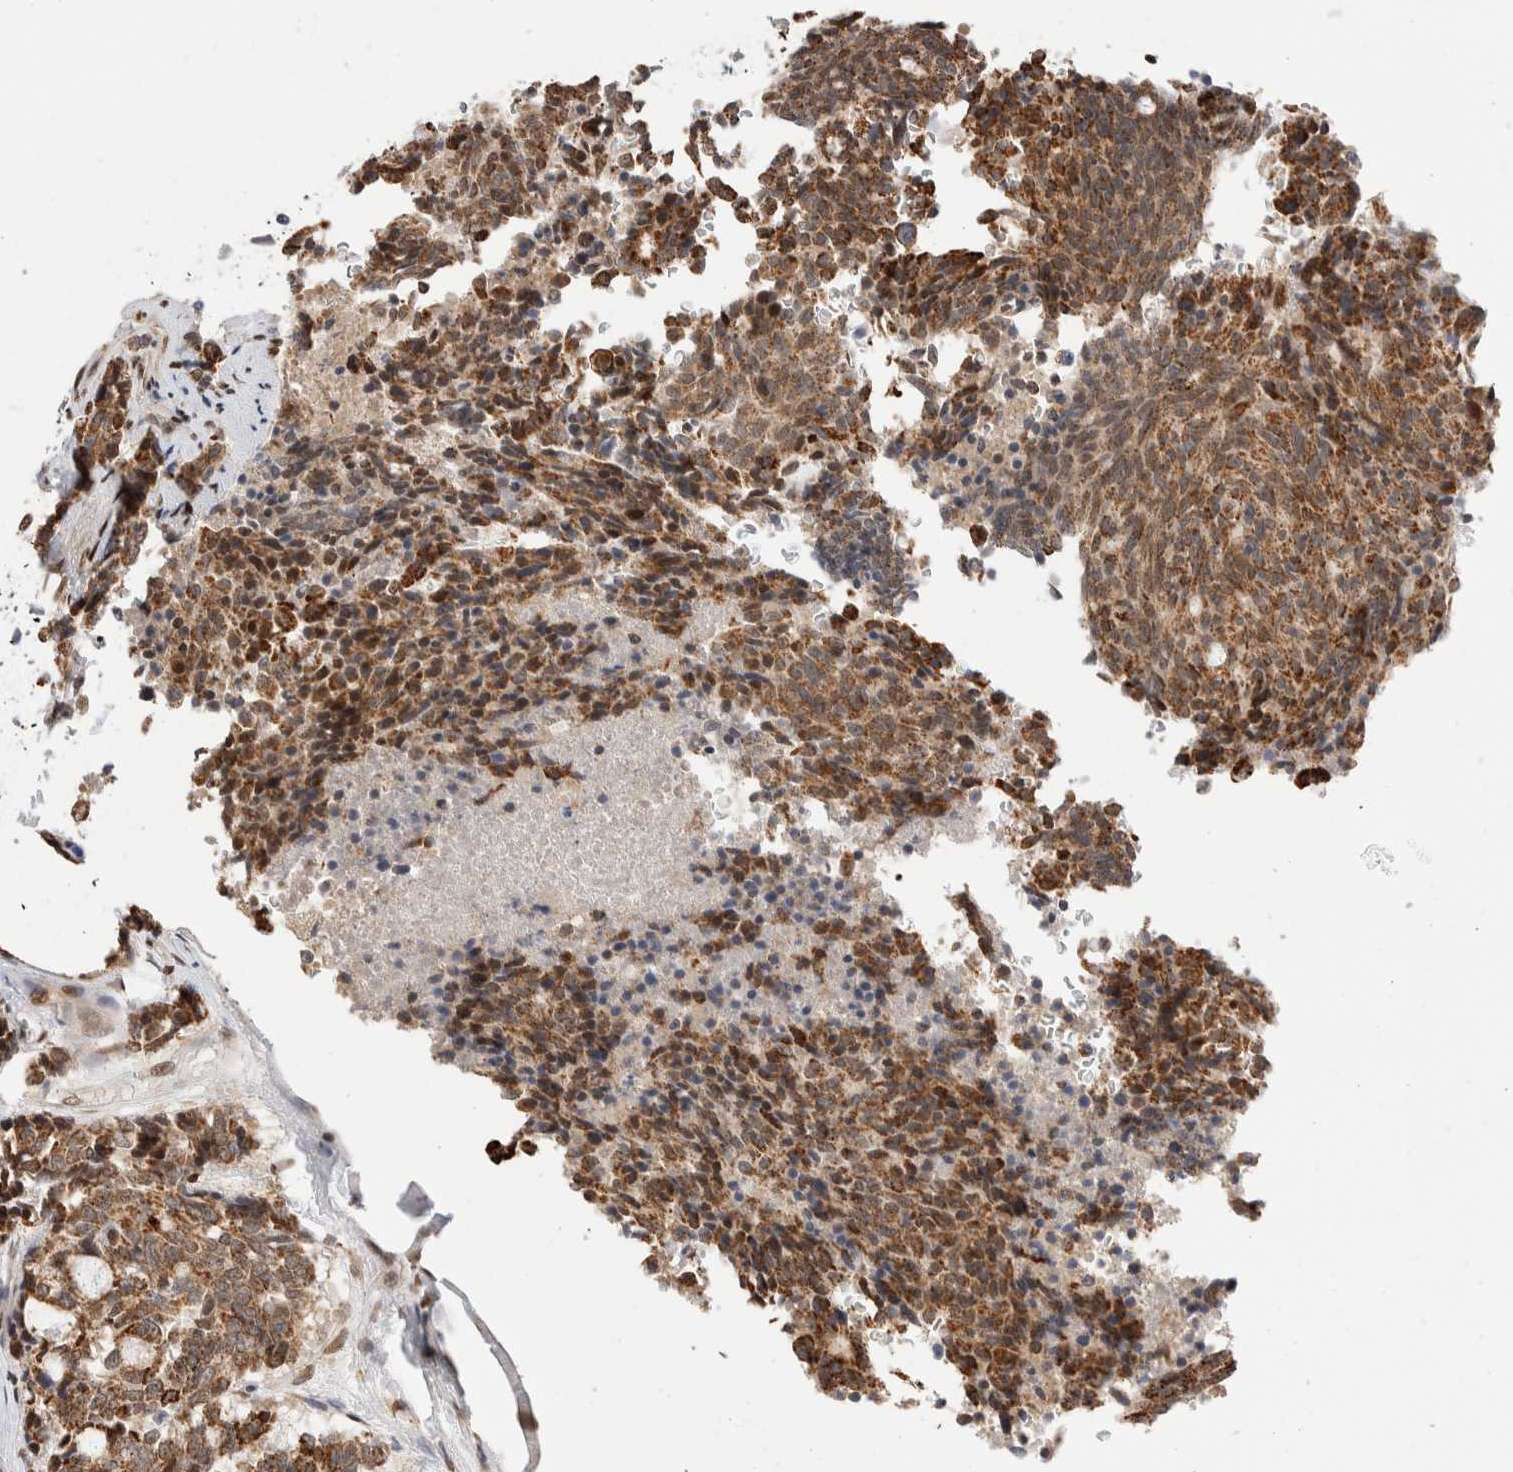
{"staining": {"intensity": "moderate", "quantity": ">75%", "location": "cytoplasmic/membranous"}, "tissue": "carcinoid", "cell_type": "Tumor cells", "image_type": "cancer", "snomed": [{"axis": "morphology", "description": "Carcinoid, malignant, NOS"}, {"axis": "topography", "description": "Pancreas"}], "caption": "An image of carcinoid (malignant) stained for a protein demonstrates moderate cytoplasmic/membranous brown staining in tumor cells.", "gene": "NSMAF", "patient": {"sex": "female", "age": 54}}